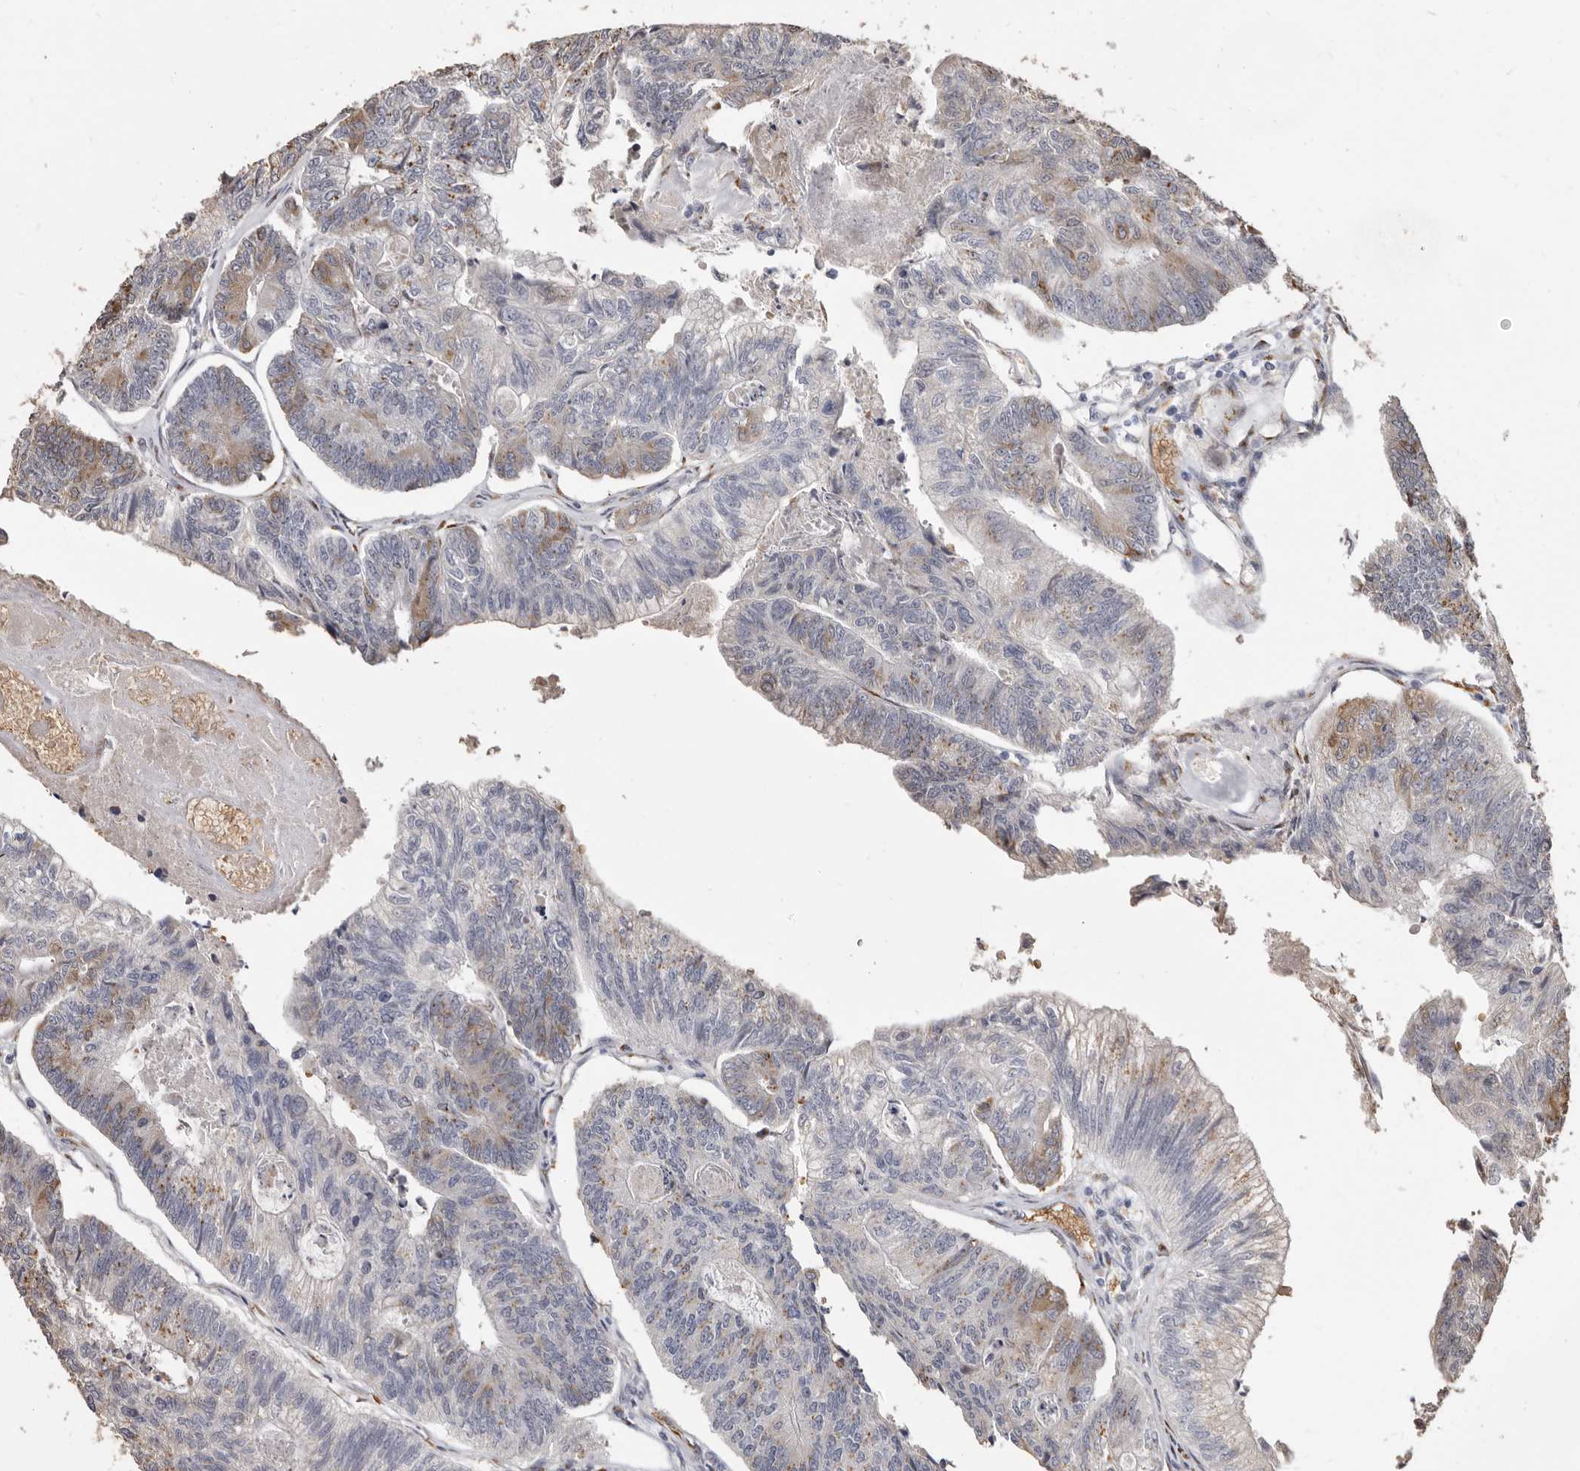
{"staining": {"intensity": "moderate", "quantity": "<25%", "location": "cytoplasmic/membranous"}, "tissue": "colorectal cancer", "cell_type": "Tumor cells", "image_type": "cancer", "snomed": [{"axis": "morphology", "description": "Adenocarcinoma, NOS"}, {"axis": "topography", "description": "Colon"}], "caption": "Colorectal adenocarcinoma stained for a protein (brown) exhibits moderate cytoplasmic/membranous positive staining in about <25% of tumor cells.", "gene": "ENTREP1", "patient": {"sex": "female", "age": 67}}